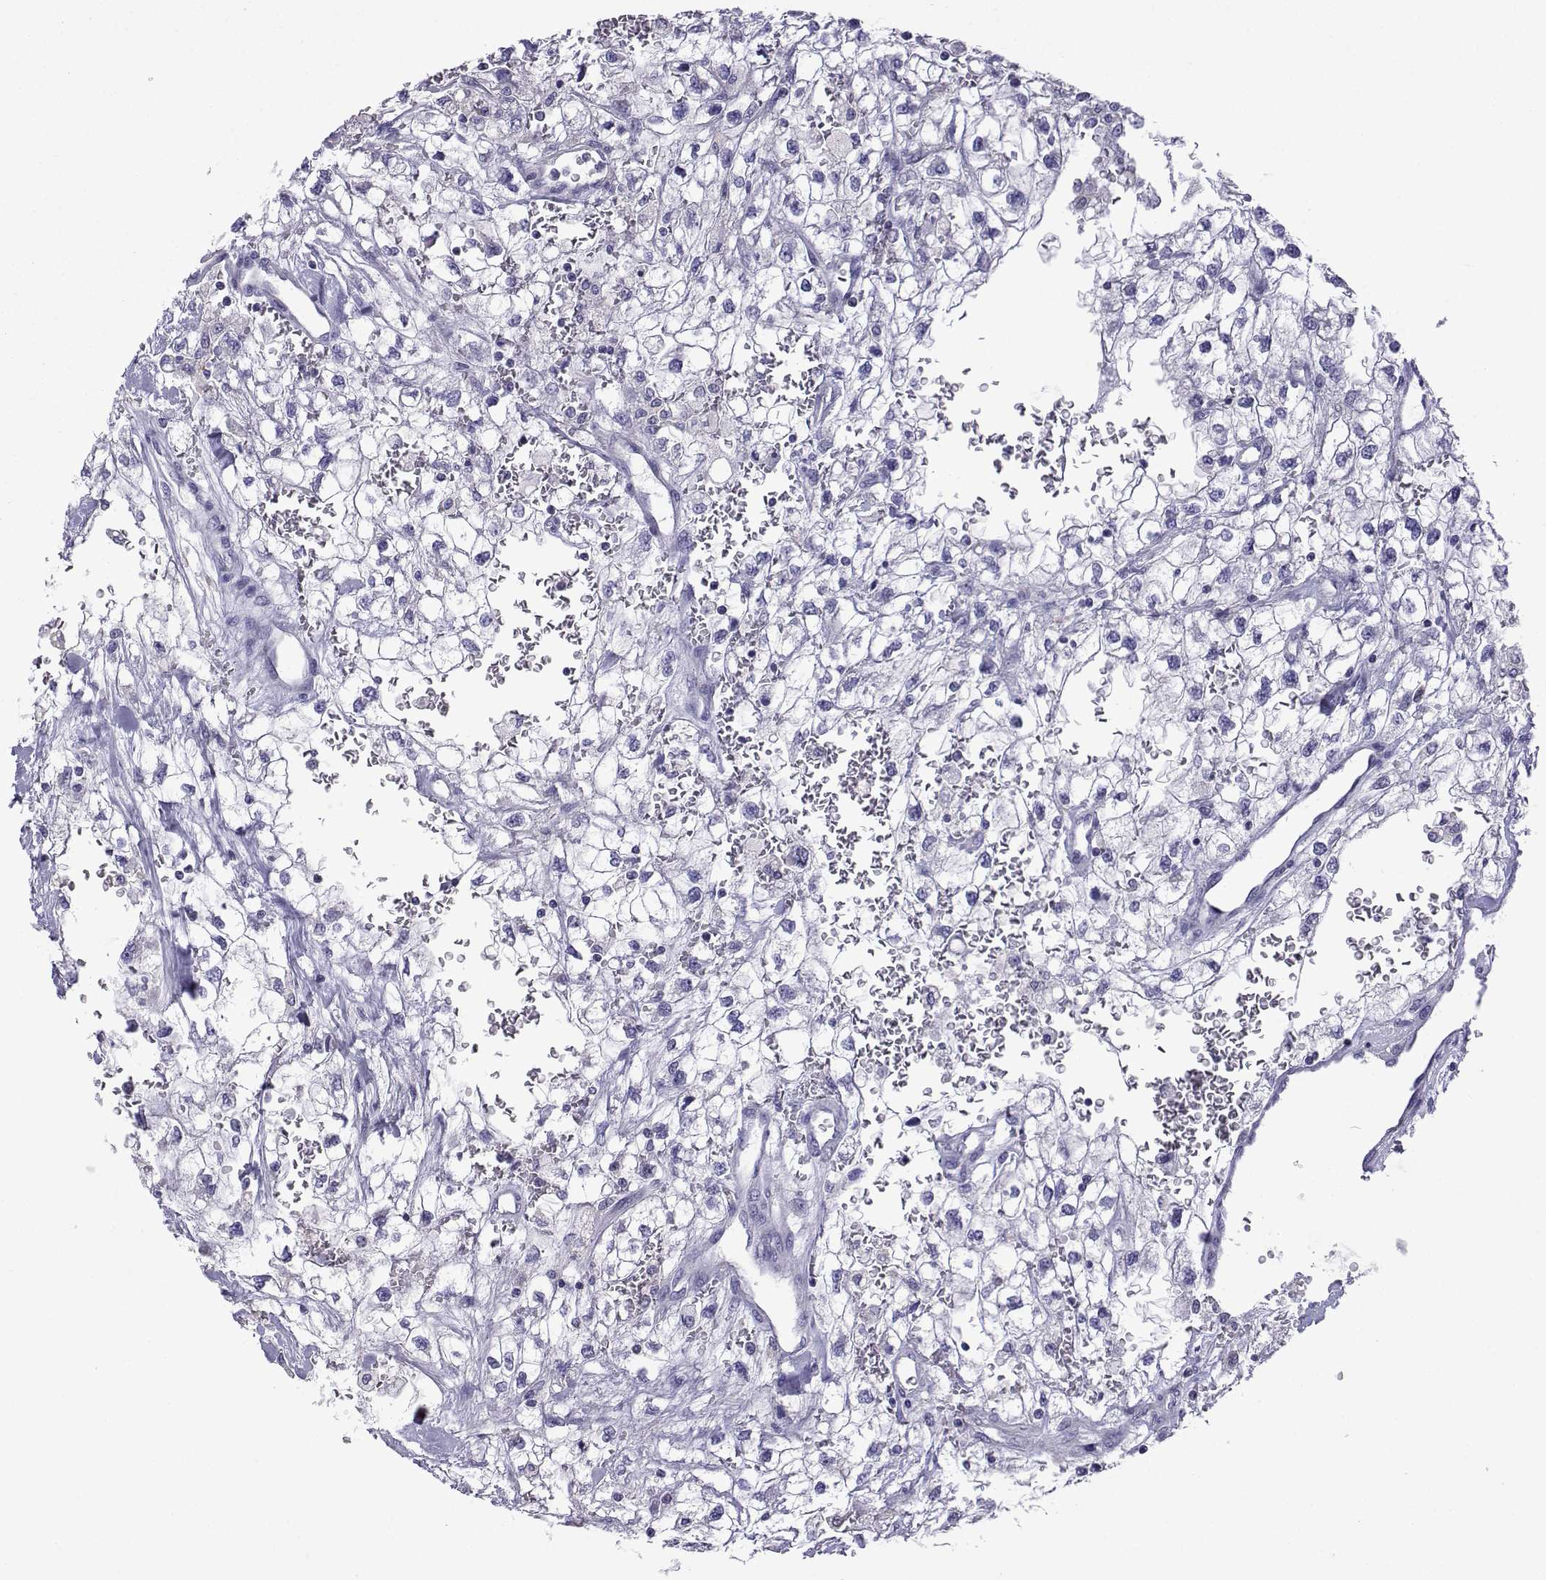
{"staining": {"intensity": "negative", "quantity": "none", "location": "none"}, "tissue": "renal cancer", "cell_type": "Tumor cells", "image_type": "cancer", "snomed": [{"axis": "morphology", "description": "Adenocarcinoma, NOS"}, {"axis": "topography", "description": "Kidney"}], "caption": "Immunohistochemistry of adenocarcinoma (renal) exhibits no positivity in tumor cells. (Immunohistochemistry (ihc), brightfield microscopy, high magnification).", "gene": "CFAP70", "patient": {"sex": "male", "age": 59}}